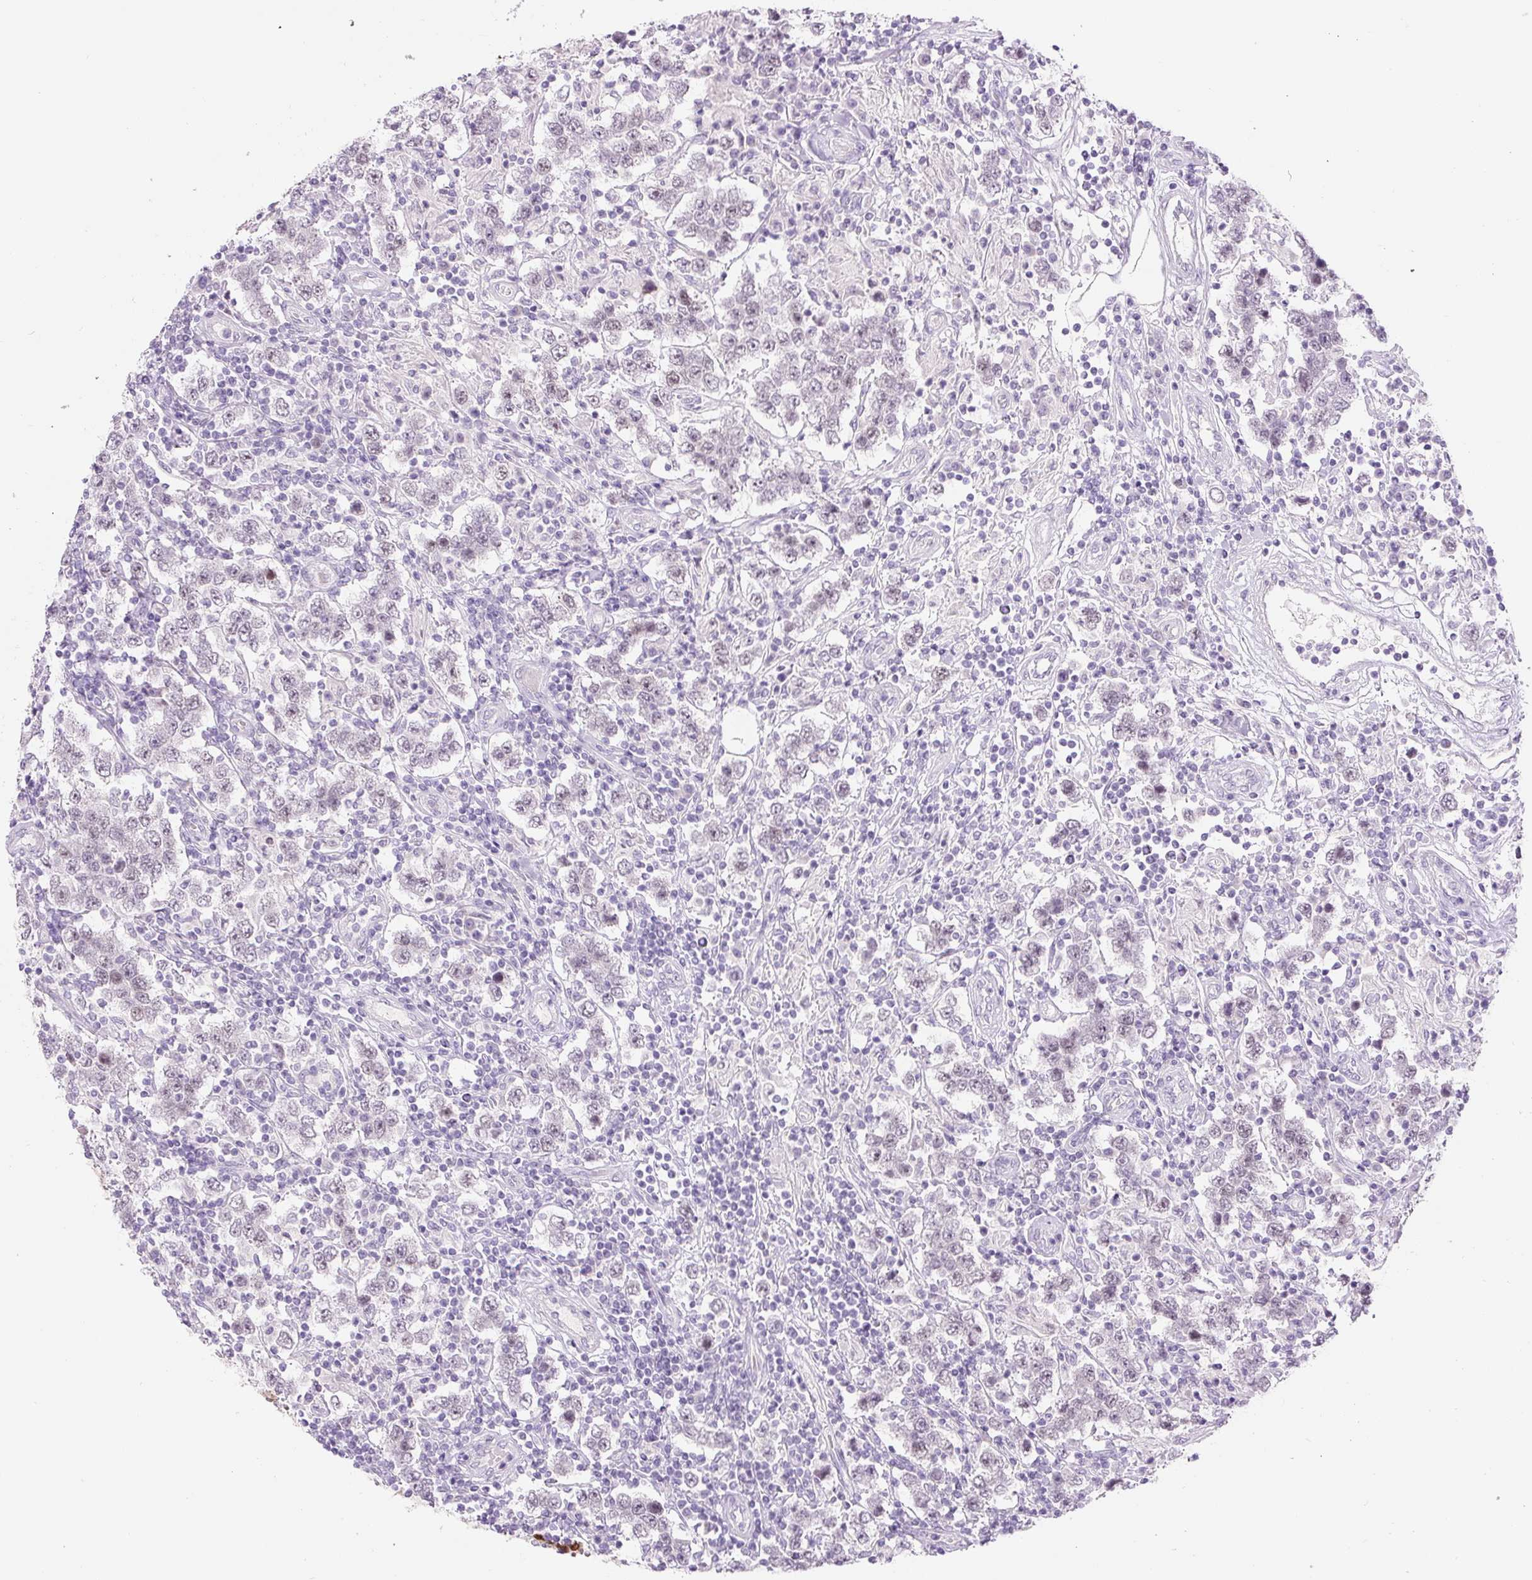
{"staining": {"intensity": "weak", "quantity": "25%-75%", "location": "nuclear"}, "tissue": "testis cancer", "cell_type": "Tumor cells", "image_type": "cancer", "snomed": [{"axis": "morphology", "description": "Normal tissue, NOS"}, {"axis": "morphology", "description": "Urothelial carcinoma, High grade"}, {"axis": "morphology", "description": "Seminoma, NOS"}, {"axis": "morphology", "description": "Carcinoma, Embryonal, NOS"}, {"axis": "topography", "description": "Urinary bladder"}, {"axis": "topography", "description": "Testis"}], "caption": "Protein staining reveals weak nuclear staining in about 25%-75% of tumor cells in testis cancer (seminoma).", "gene": "SIX1", "patient": {"sex": "male", "age": 41}}